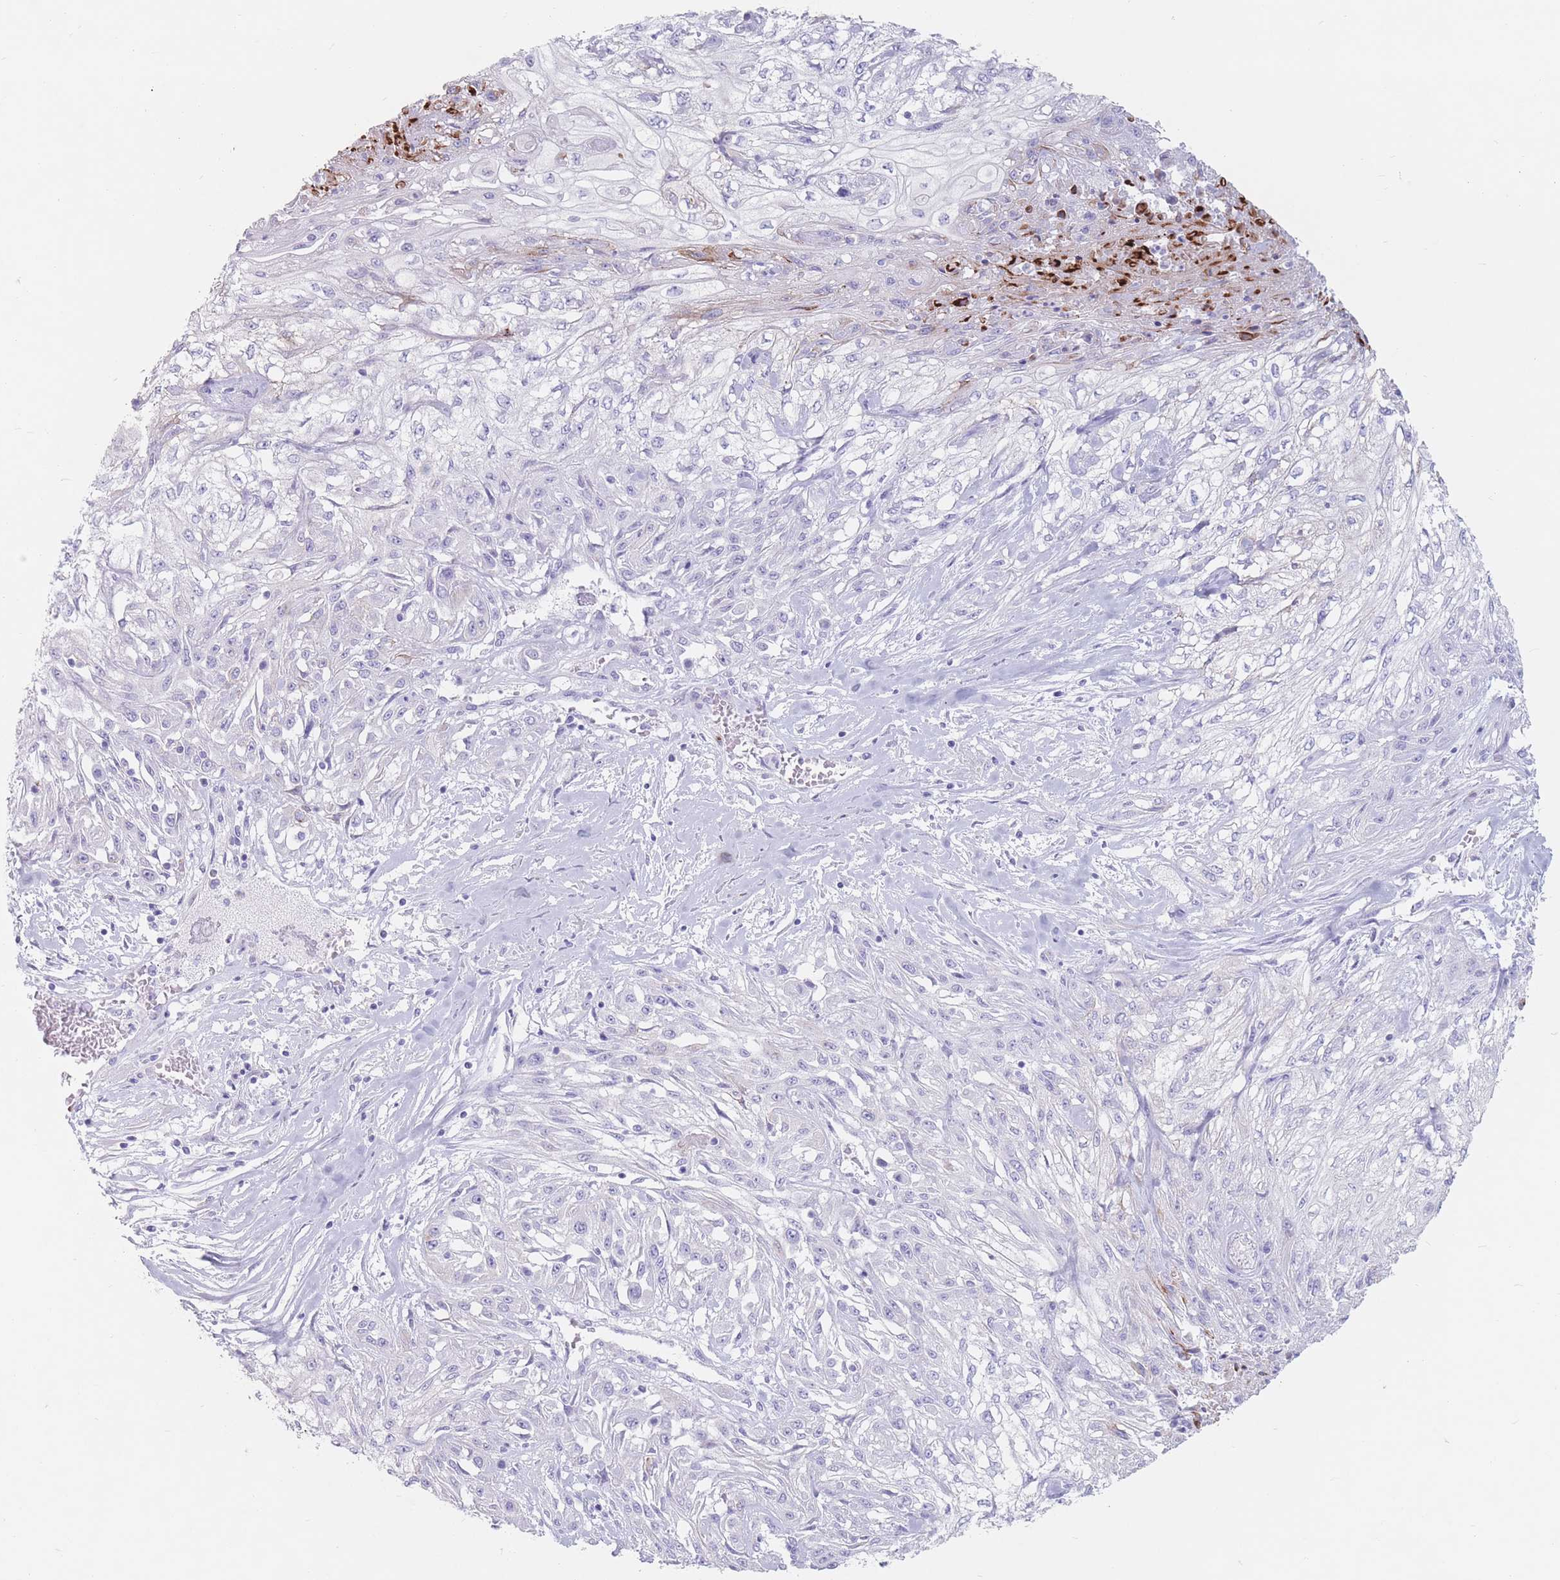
{"staining": {"intensity": "negative", "quantity": "none", "location": "none"}, "tissue": "skin cancer", "cell_type": "Tumor cells", "image_type": "cancer", "snomed": [{"axis": "morphology", "description": "Squamous cell carcinoma, NOS"}, {"axis": "morphology", "description": "Squamous cell carcinoma, metastatic, NOS"}, {"axis": "topography", "description": "Skin"}, {"axis": "topography", "description": "Lymph node"}], "caption": "Tumor cells are negative for brown protein staining in skin squamous cell carcinoma. The staining was performed using DAB to visualize the protein expression in brown, while the nuclei were stained in blue with hematoxylin (Magnification: 20x).", "gene": "ST3GAL5", "patient": {"sex": "male", "age": 75}}